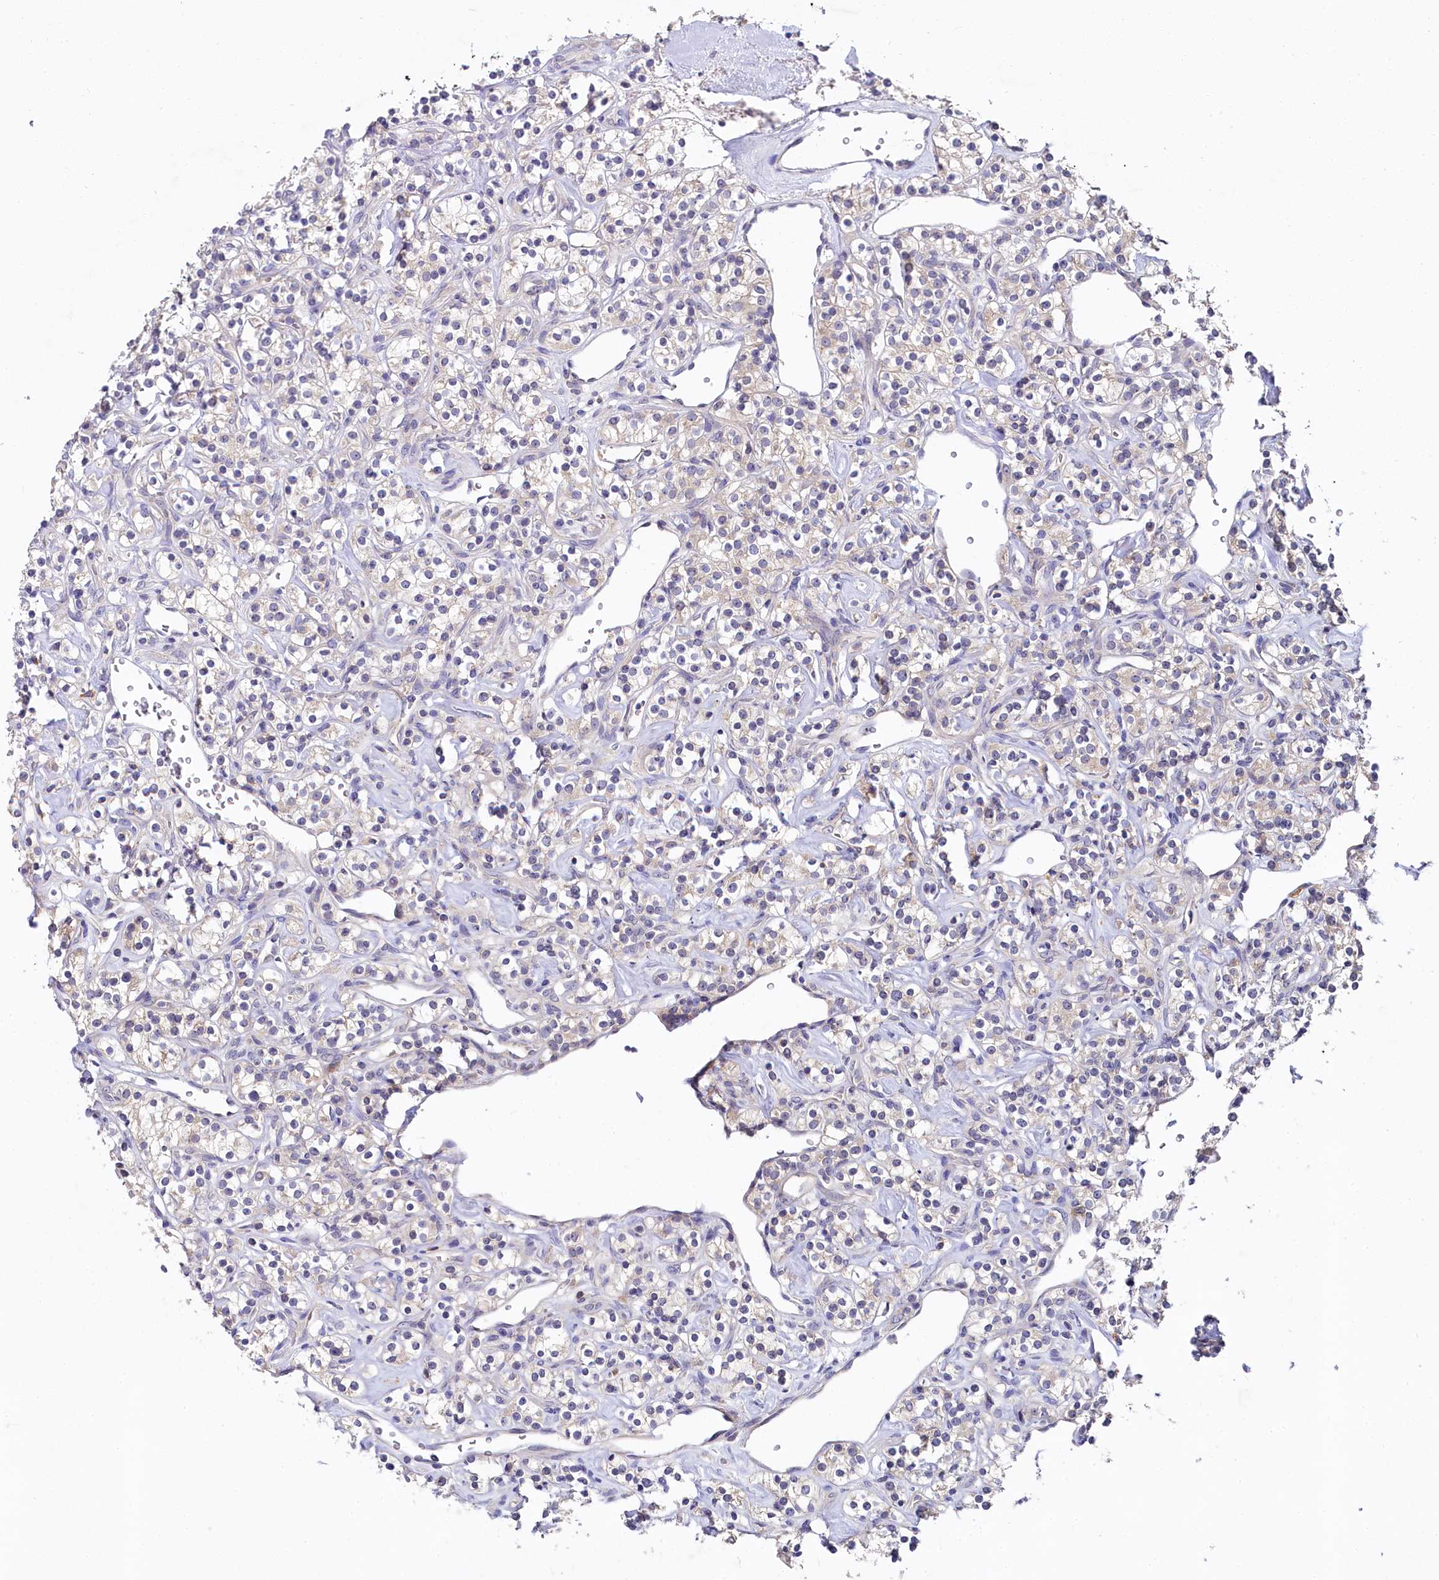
{"staining": {"intensity": "negative", "quantity": "none", "location": "none"}, "tissue": "renal cancer", "cell_type": "Tumor cells", "image_type": "cancer", "snomed": [{"axis": "morphology", "description": "Adenocarcinoma, NOS"}, {"axis": "topography", "description": "Kidney"}], "caption": "This is a histopathology image of IHC staining of renal cancer (adenocarcinoma), which shows no expression in tumor cells. (Stains: DAB immunohistochemistry with hematoxylin counter stain, Microscopy: brightfield microscopy at high magnification).", "gene": "SPINK9", "patient": {"sex": "male", "age": 77}}